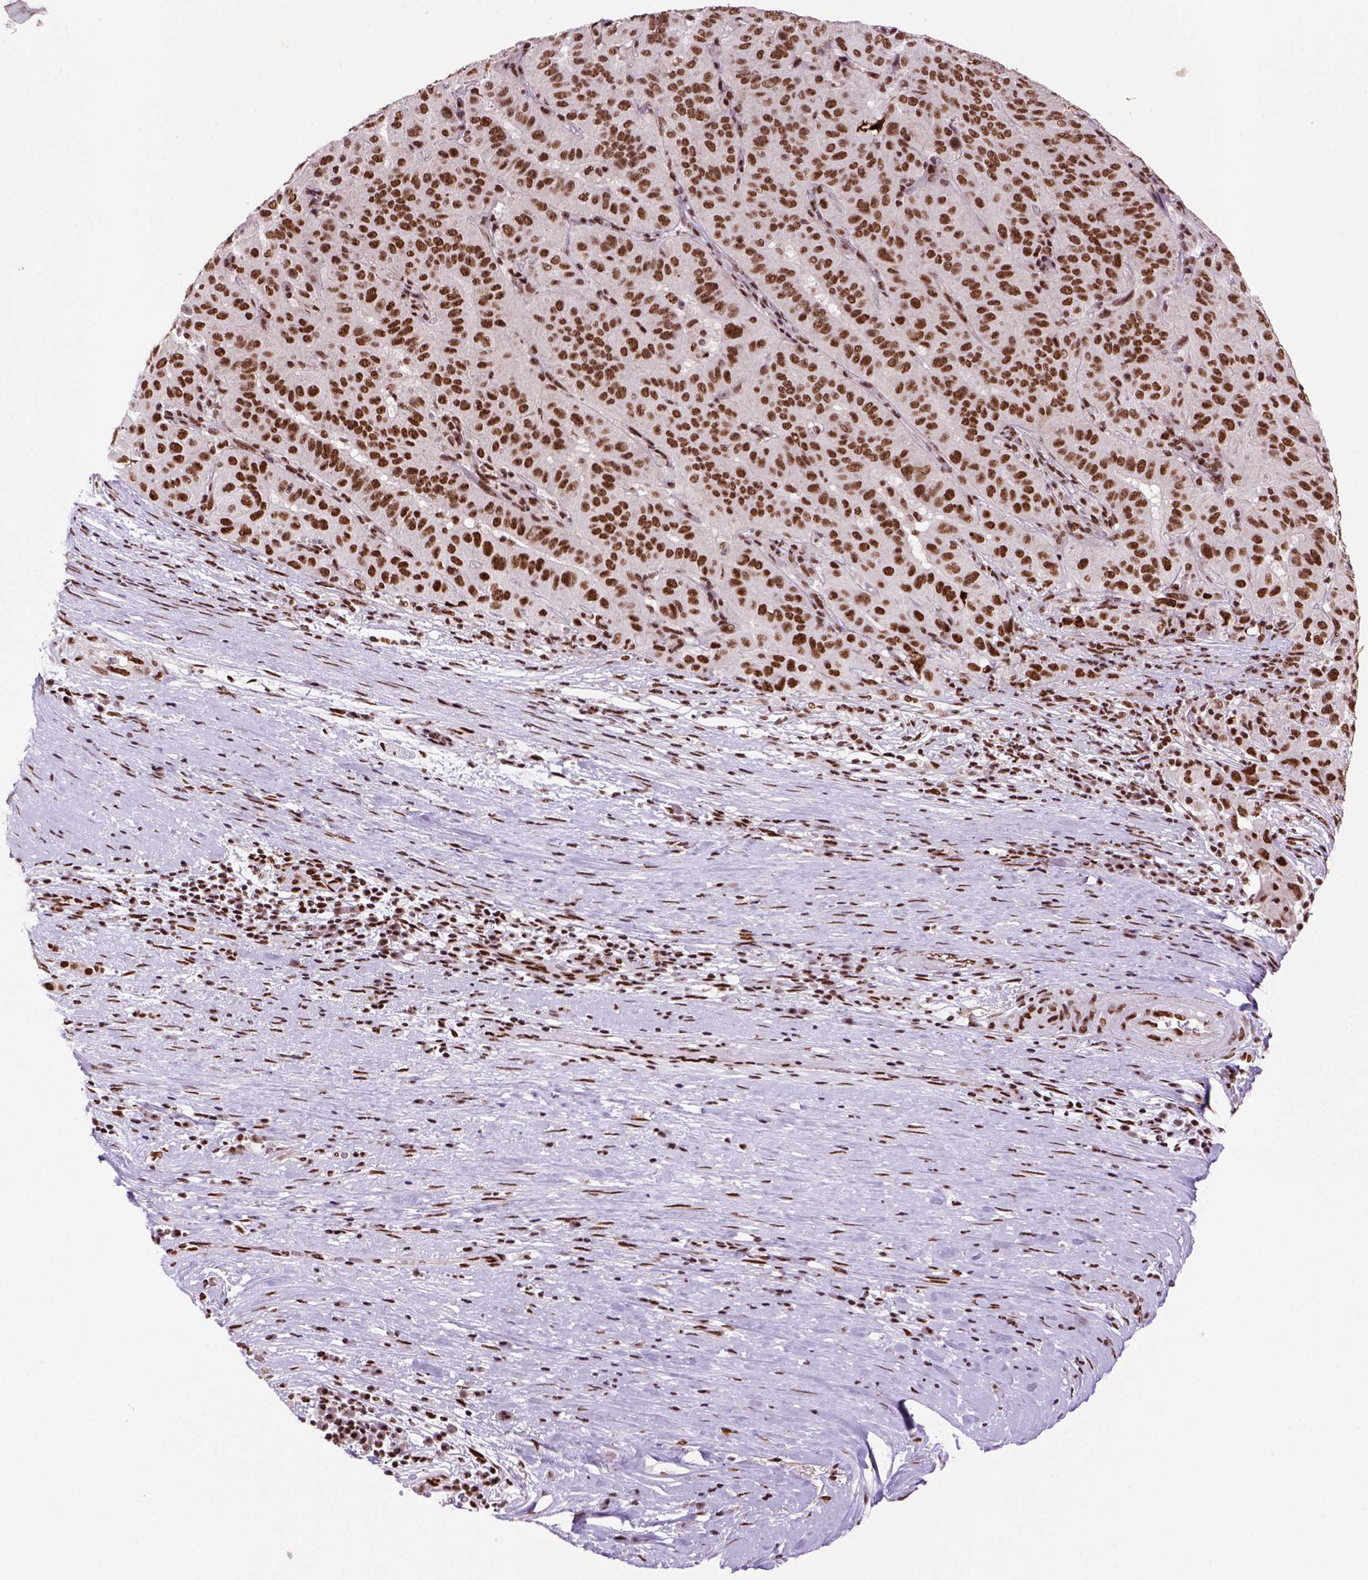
{"staining": {"intensity": "moderate", "quantity": ">75%", "location": "nuclear"}, "tissue": "pancreatic cancer", "cell_type": "Tumor cells", "image_type": "cancer", "snomed": [{"axis": "morphology", "description": "Adenocarcinoma, NOS"}, {"axis": "topography", "description": "Pancreas"}], "caption": "High-power microscopy captured an immunohistochemistry micrograph of adenocarcinoma (pancreatic), revealing moderate nuclear staining in approximately >75% of tumor cells.", "gene": "NSMCE2", "patient": {"sex": "male", "age": 63}}